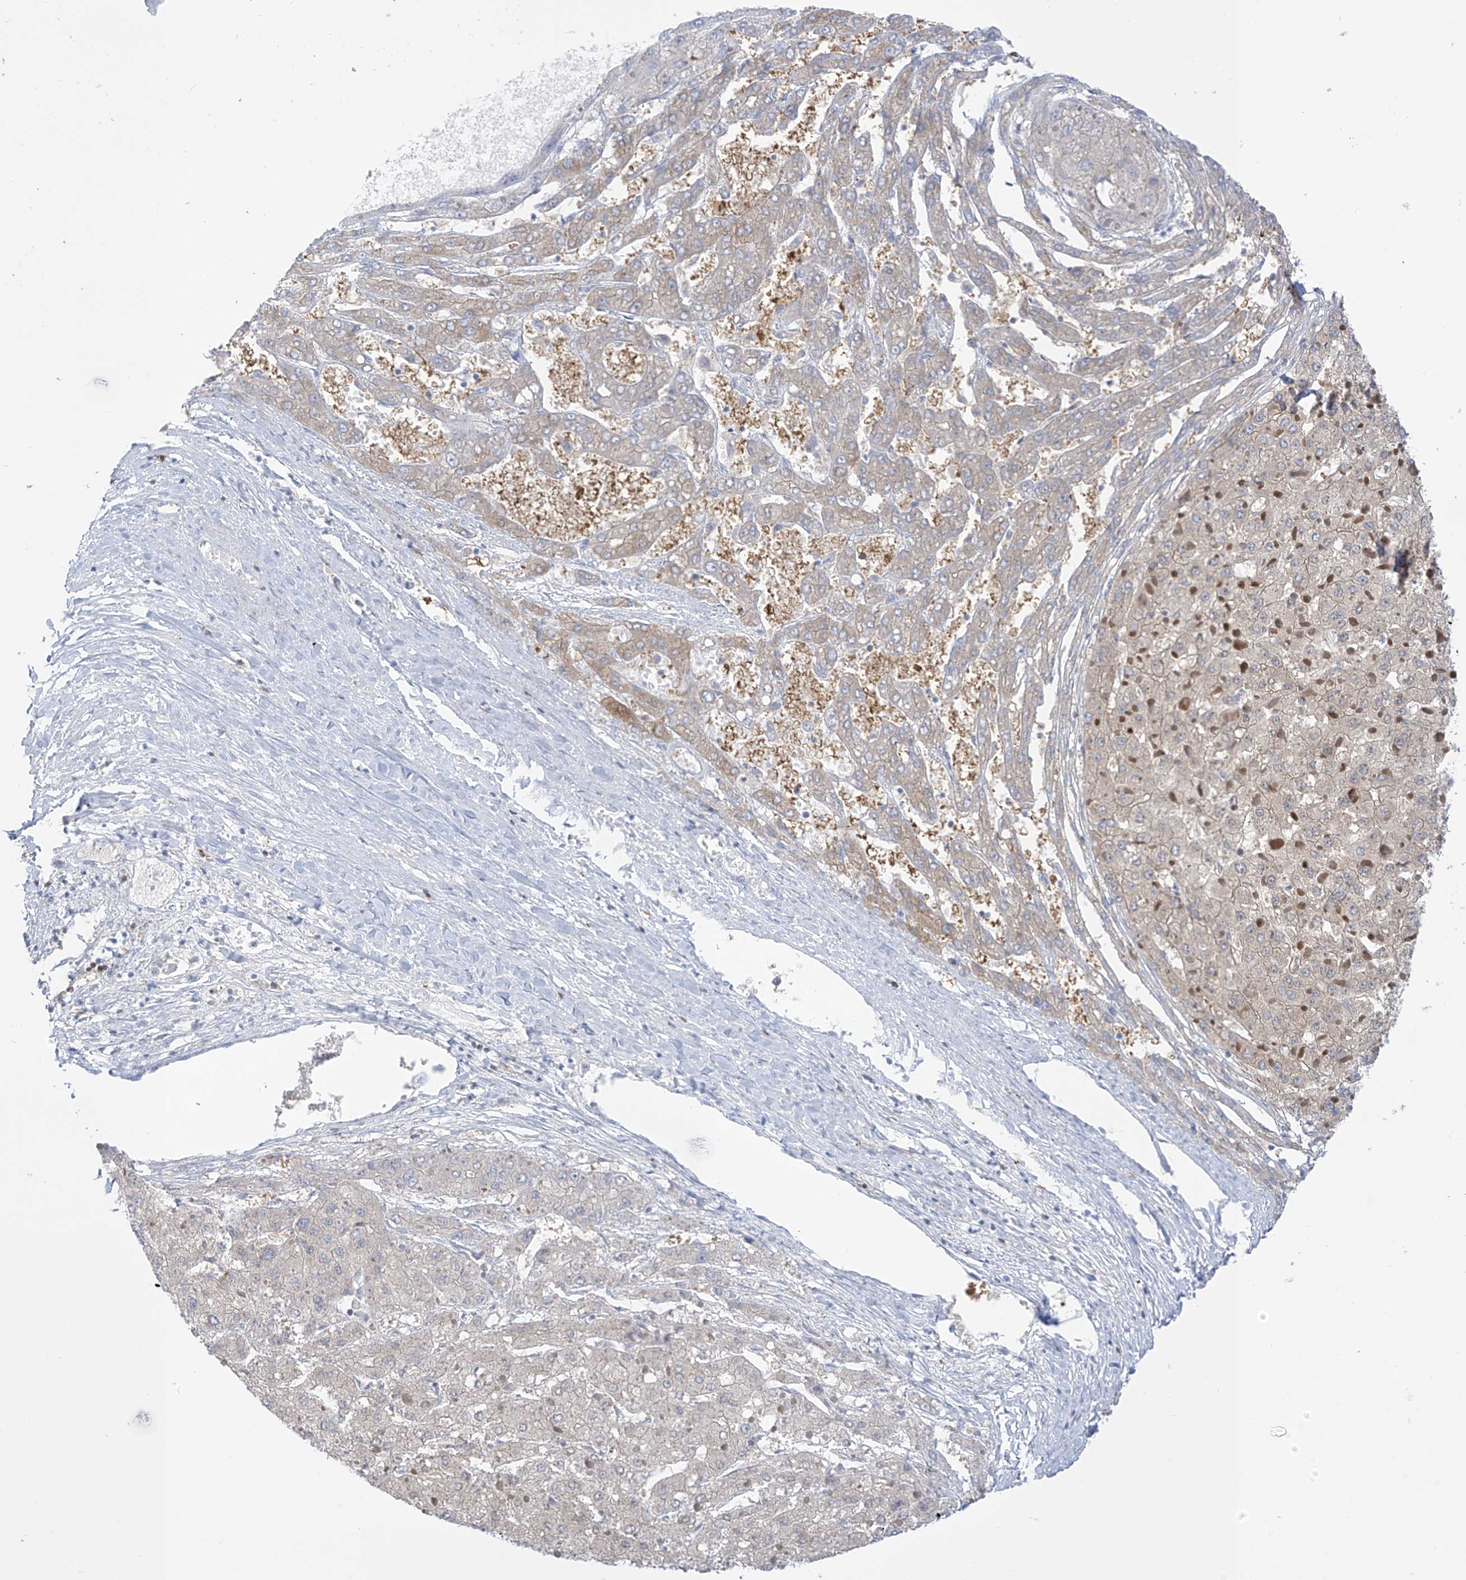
{"staining": {"intensity": "weak", "quantity": "<25%", "location": "cytoplasmic/membranous"}, "tissue": "liver cancer", "cell_type": "Tumor cells", "image_type": "cancer", "snomed": [{"axis": "morphology", "description": "Carcinoma, Hepatocellular, NOS"}, {"axis": "topography", "description": "Liver"}], "caption": "The micrograph displays no significant expression in tumor cells of liver cancer (hepatocellular carcinoma).", "gene": "TRMT2B", "patient": {"sex": "female", "age": 73}}